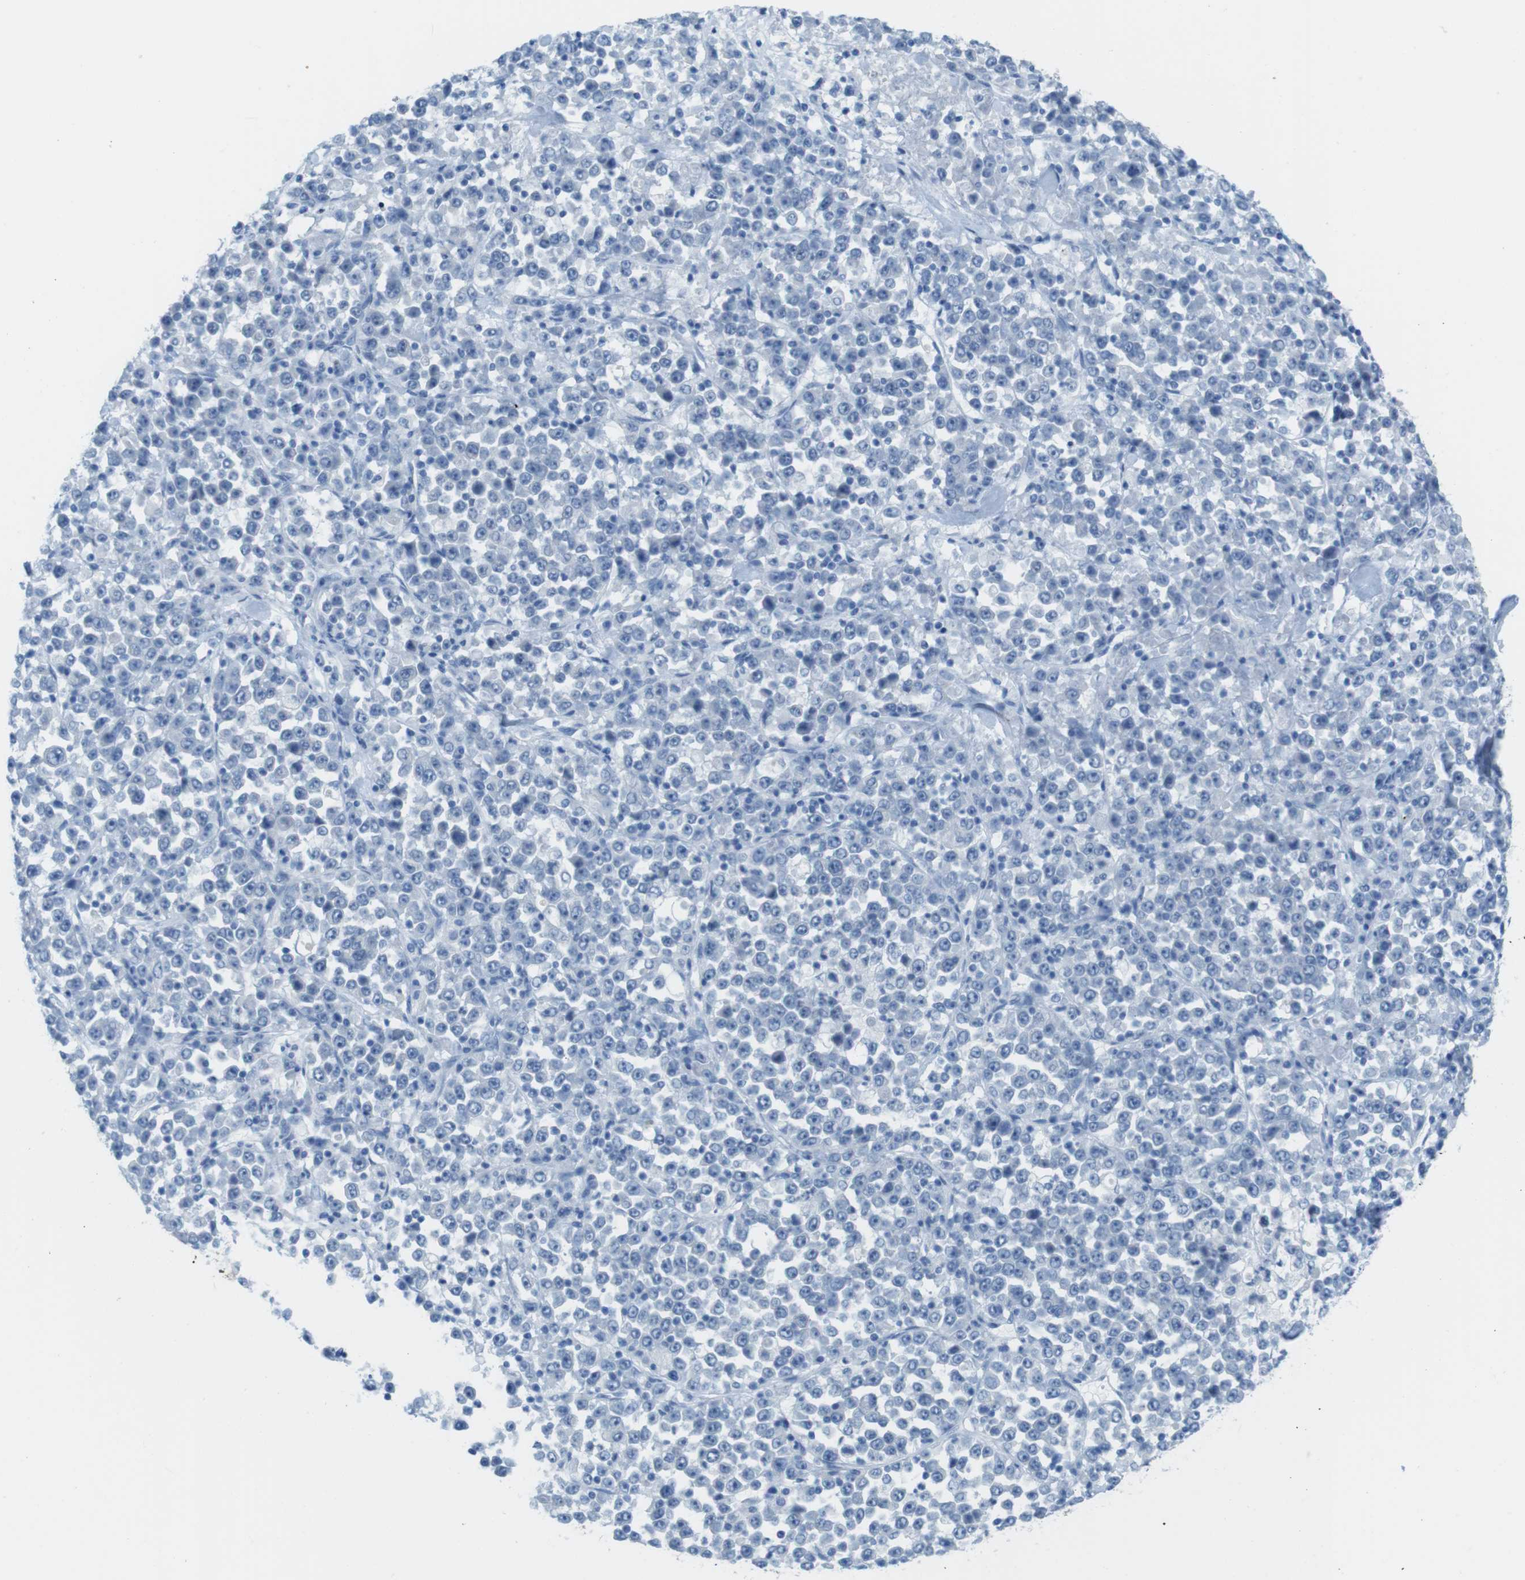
{"staining": {"intensity": "negative", "quantity": "none", "location": "none"}, "tissue": "stomach cancer", "cell_type": "Tumor cells", "image_type": "cancer", "snomed": [{"axis": "morphology", "description": "Normal tissue, NOS"}, {"axis": "morphology", "description": "Adenocarcinoma, NOS"}, {"axis": "topography", "description": "Stomach, upper"}, {"axis": "topography", "description": "Stomach"}], "caption": "Protein analysis of stomach cancer (adenocarcinoma) shows no significant staining in tumor cells.", "gene": "GAP43", "patient": {"sex": "male", "age": 59}}